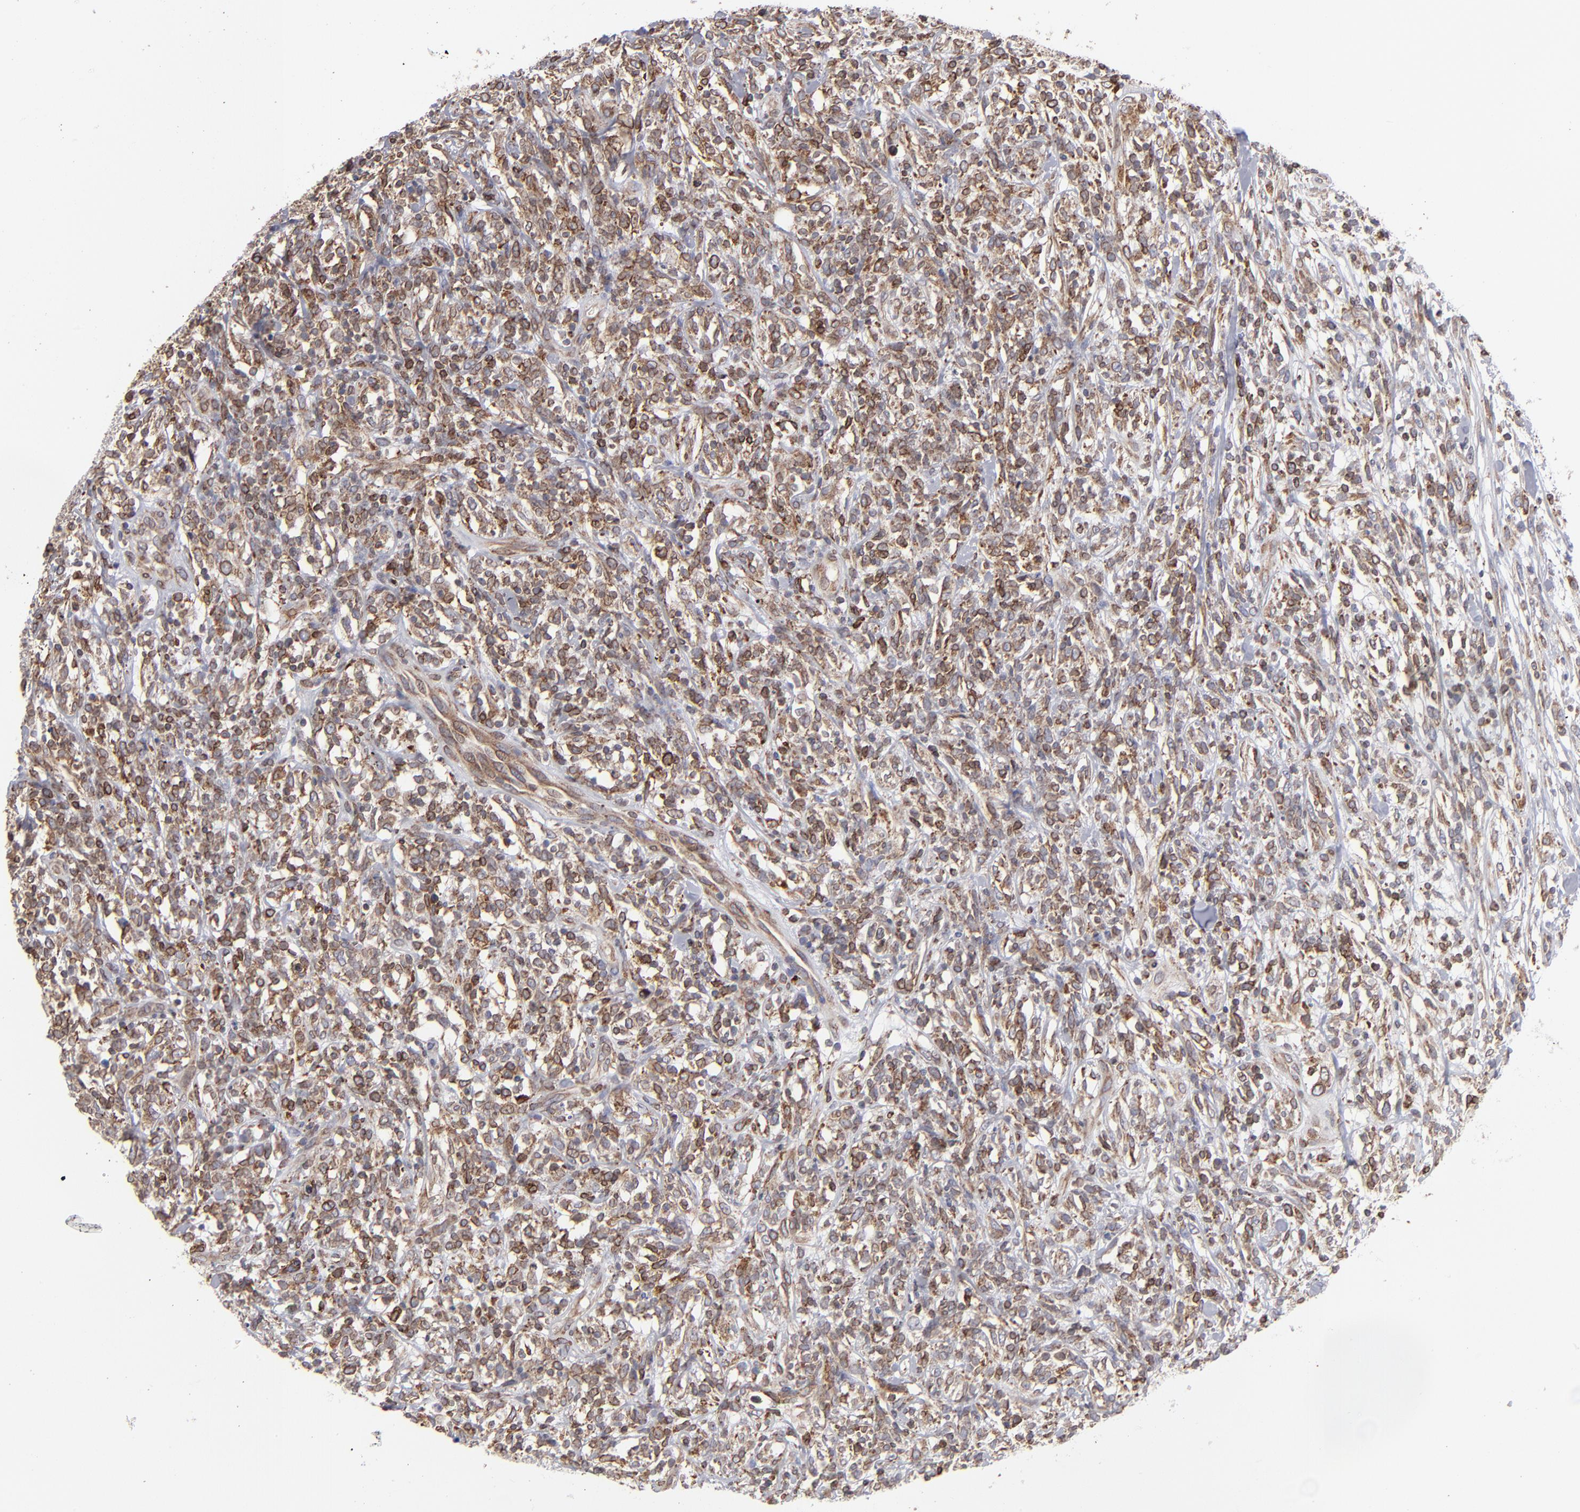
{"staining": {"intensity": "moderate", "quantity": ">75%", "location": "cytoplasmic/membranous"}, "tissue": "lymphoma", "cell_type": "Tumor cells", "image_type": "cancer", "snomed": [{"axis": "morphology", "description": "Malignant lymphoma, non-Hodgkin's type, High grade"}, {"axis": "topography", "description": "Lymph node"}], "caption": "Human lymphoma stained with a brown dye demonstrates moderate cytoplasmic/membranous positive staining in about >75% of tumor cells.", "gene": "TMX1", "patient": {"sex": "female", "age": 73}}